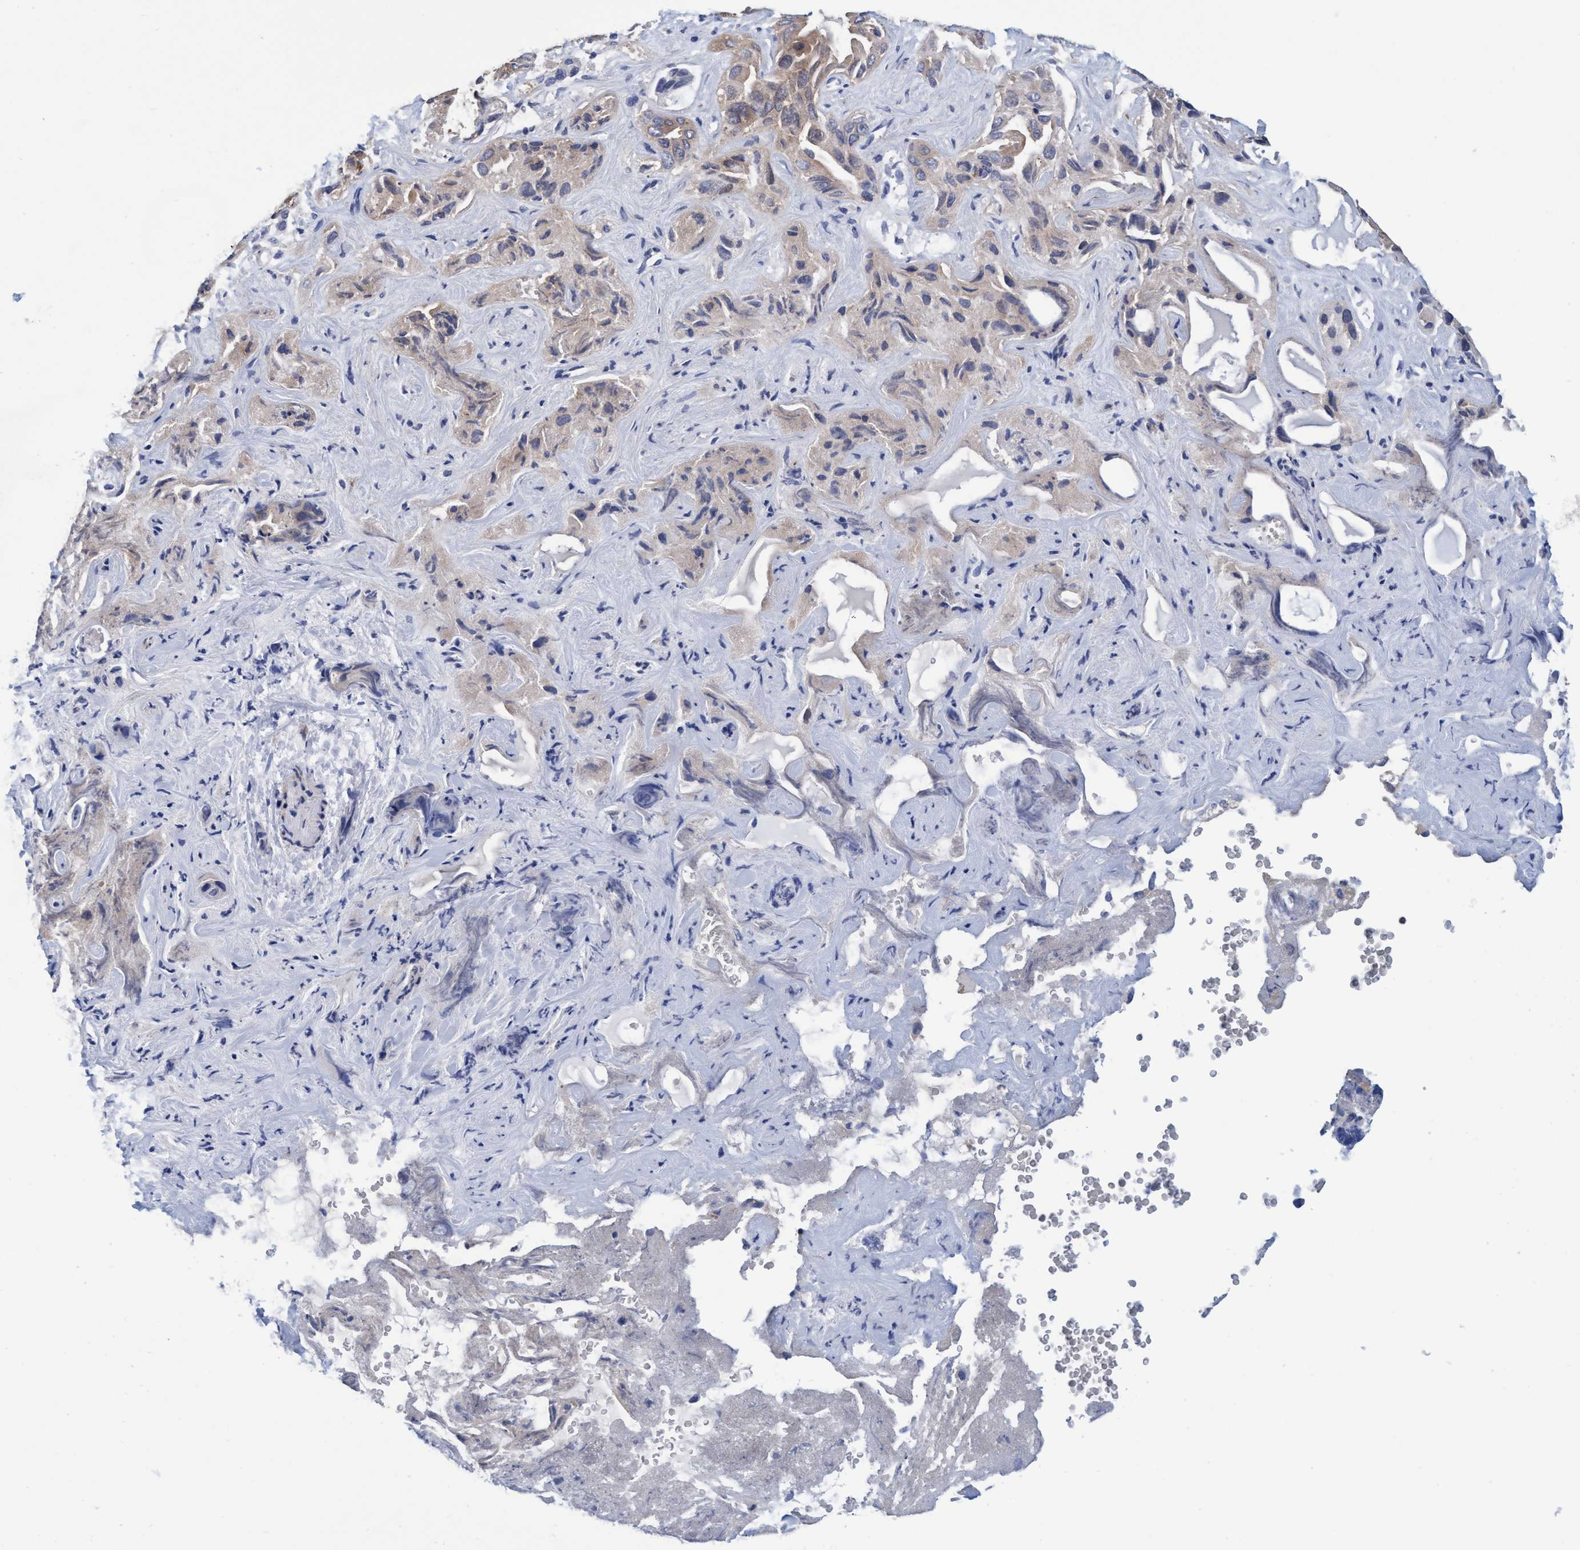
{"staining": {"intensity": "weak", "quantity": ">75%", "location": "cytoplasmic/membranous"}, "tissue": "liver cancer", "cell_type": "Tumor cells", "image_type": "cancer", "snomed": [{"axis": "morphology", "description": "Cholangiocarcinoma"}, {"axis": "topography", "description": "Liver"}], "caption": "This histopathology image exhibits immunohistochemistry staining of human liver cholangiocarcinoma, with low weak cytoplasmic/membranous expression in about >75% of tumor cells.", "gene": "CALCOCO2", "patient": {"sex": "female", "age": 52}}